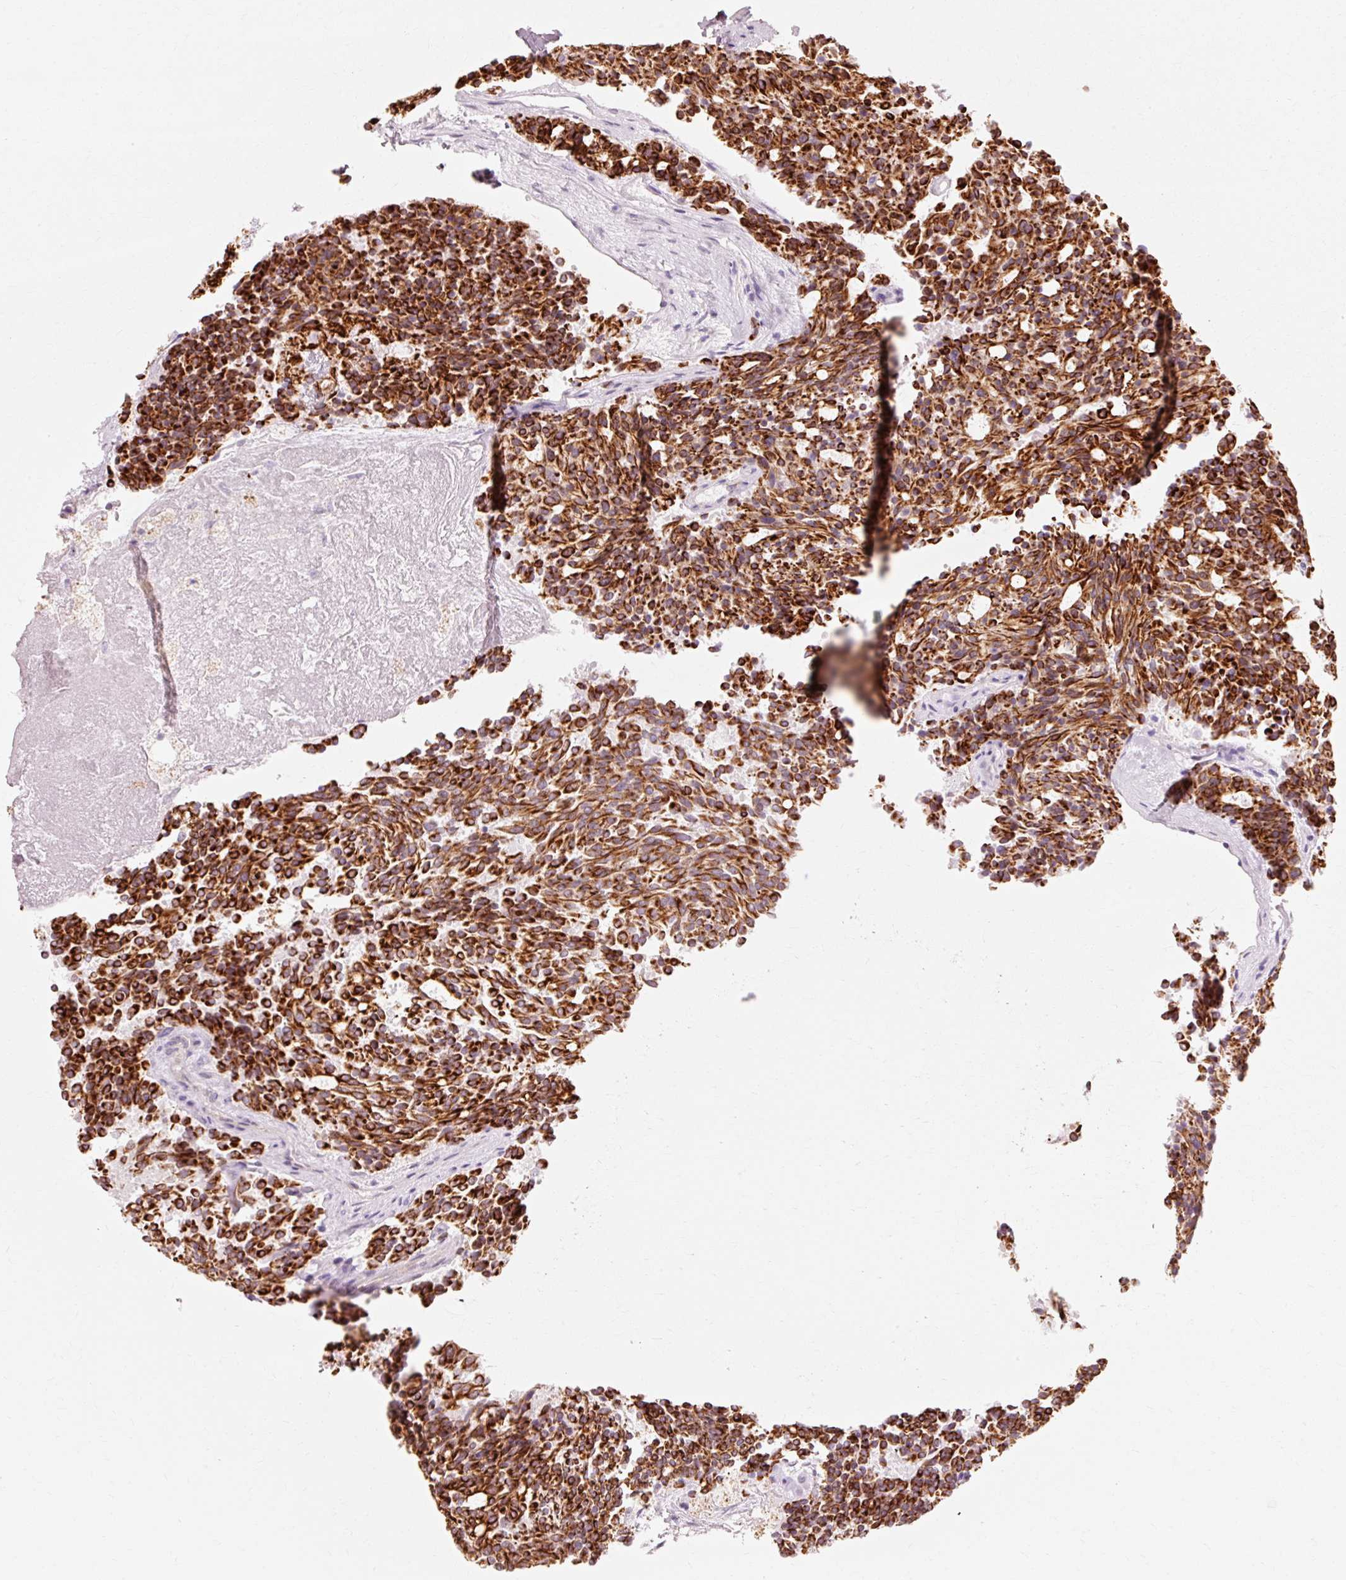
{"staining": {"intensity": "strong", "quantity": ">75%", "location": "cytoplasmic/membranous"}, "tissue": "carcinoid", "cell_type": "Tumor cells", "image_type": "cancer", "snomed": [{"axis": "morphology", "description": "Carcinoid, malignant, NOS"}, {"axis": "topography", "description": "Pancreas"}], "caption": "Strong cytoplasmic/membranous staining for a protein is present in approximately >75% of tumor cells of carcinoid (malignant) using immunohistochemistry (IHC).", "gene": "TRIM73", "patient": {"sex": "female", "age": 54}}